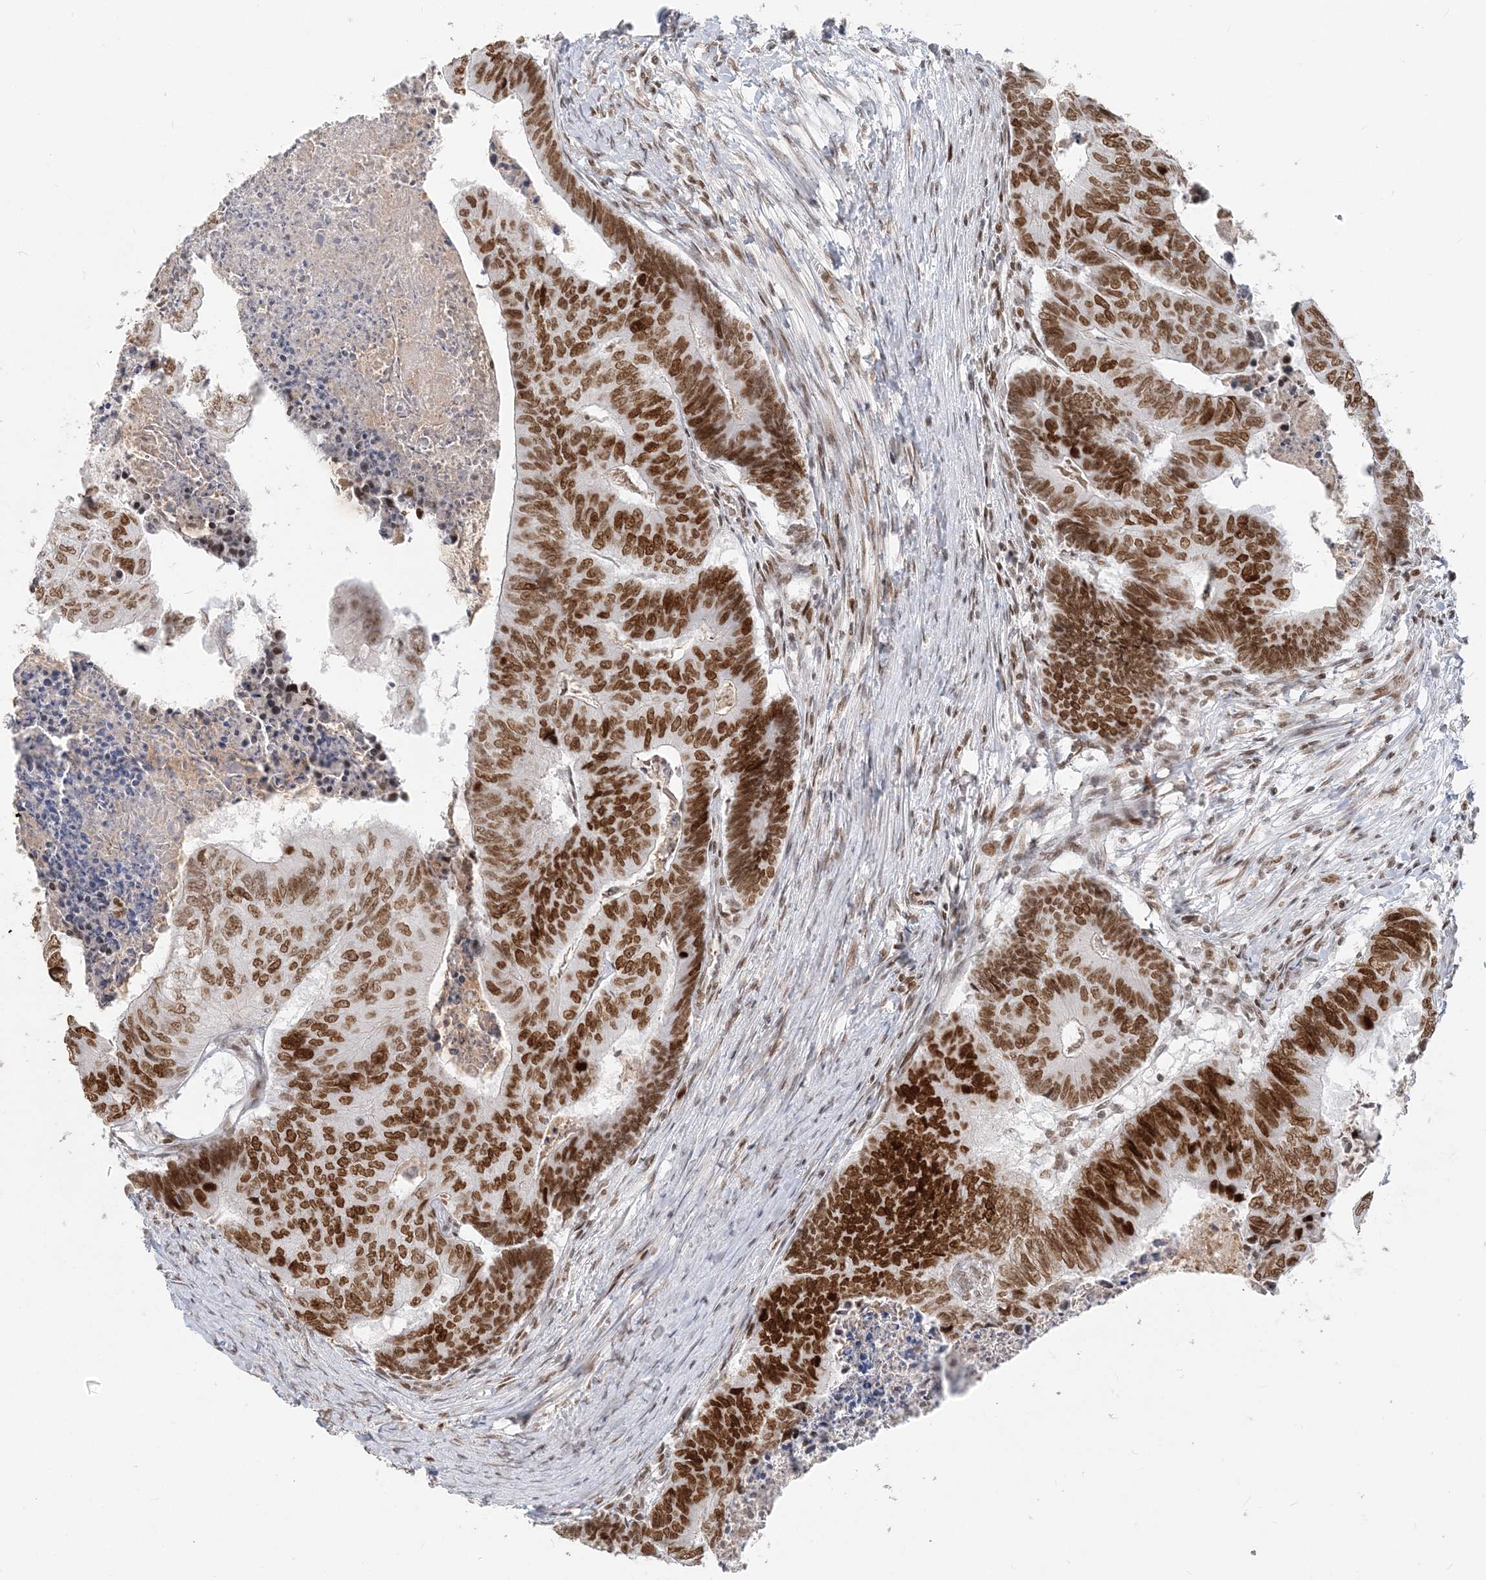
{"staining": {"intensity": "strong", "quantity": ">75%", "location": "nuclear"}, "tissue": "colorectal cancer", "cell_type": "Tumor cells", "image_type": "cancer", "snomed": [{"axis": "morphology", "description": "Adenocarcinoma, NOS"}, {"axis": "topography", "description": "Colon"}], "caption": "Protein expression analysis of human colorectal cancer (adenocarcinoma) reveals strong nuclear expression in about >75% of tumor cells.", "gene": "BAZ1B", "patient": {"sex": "female", "age": 67}}